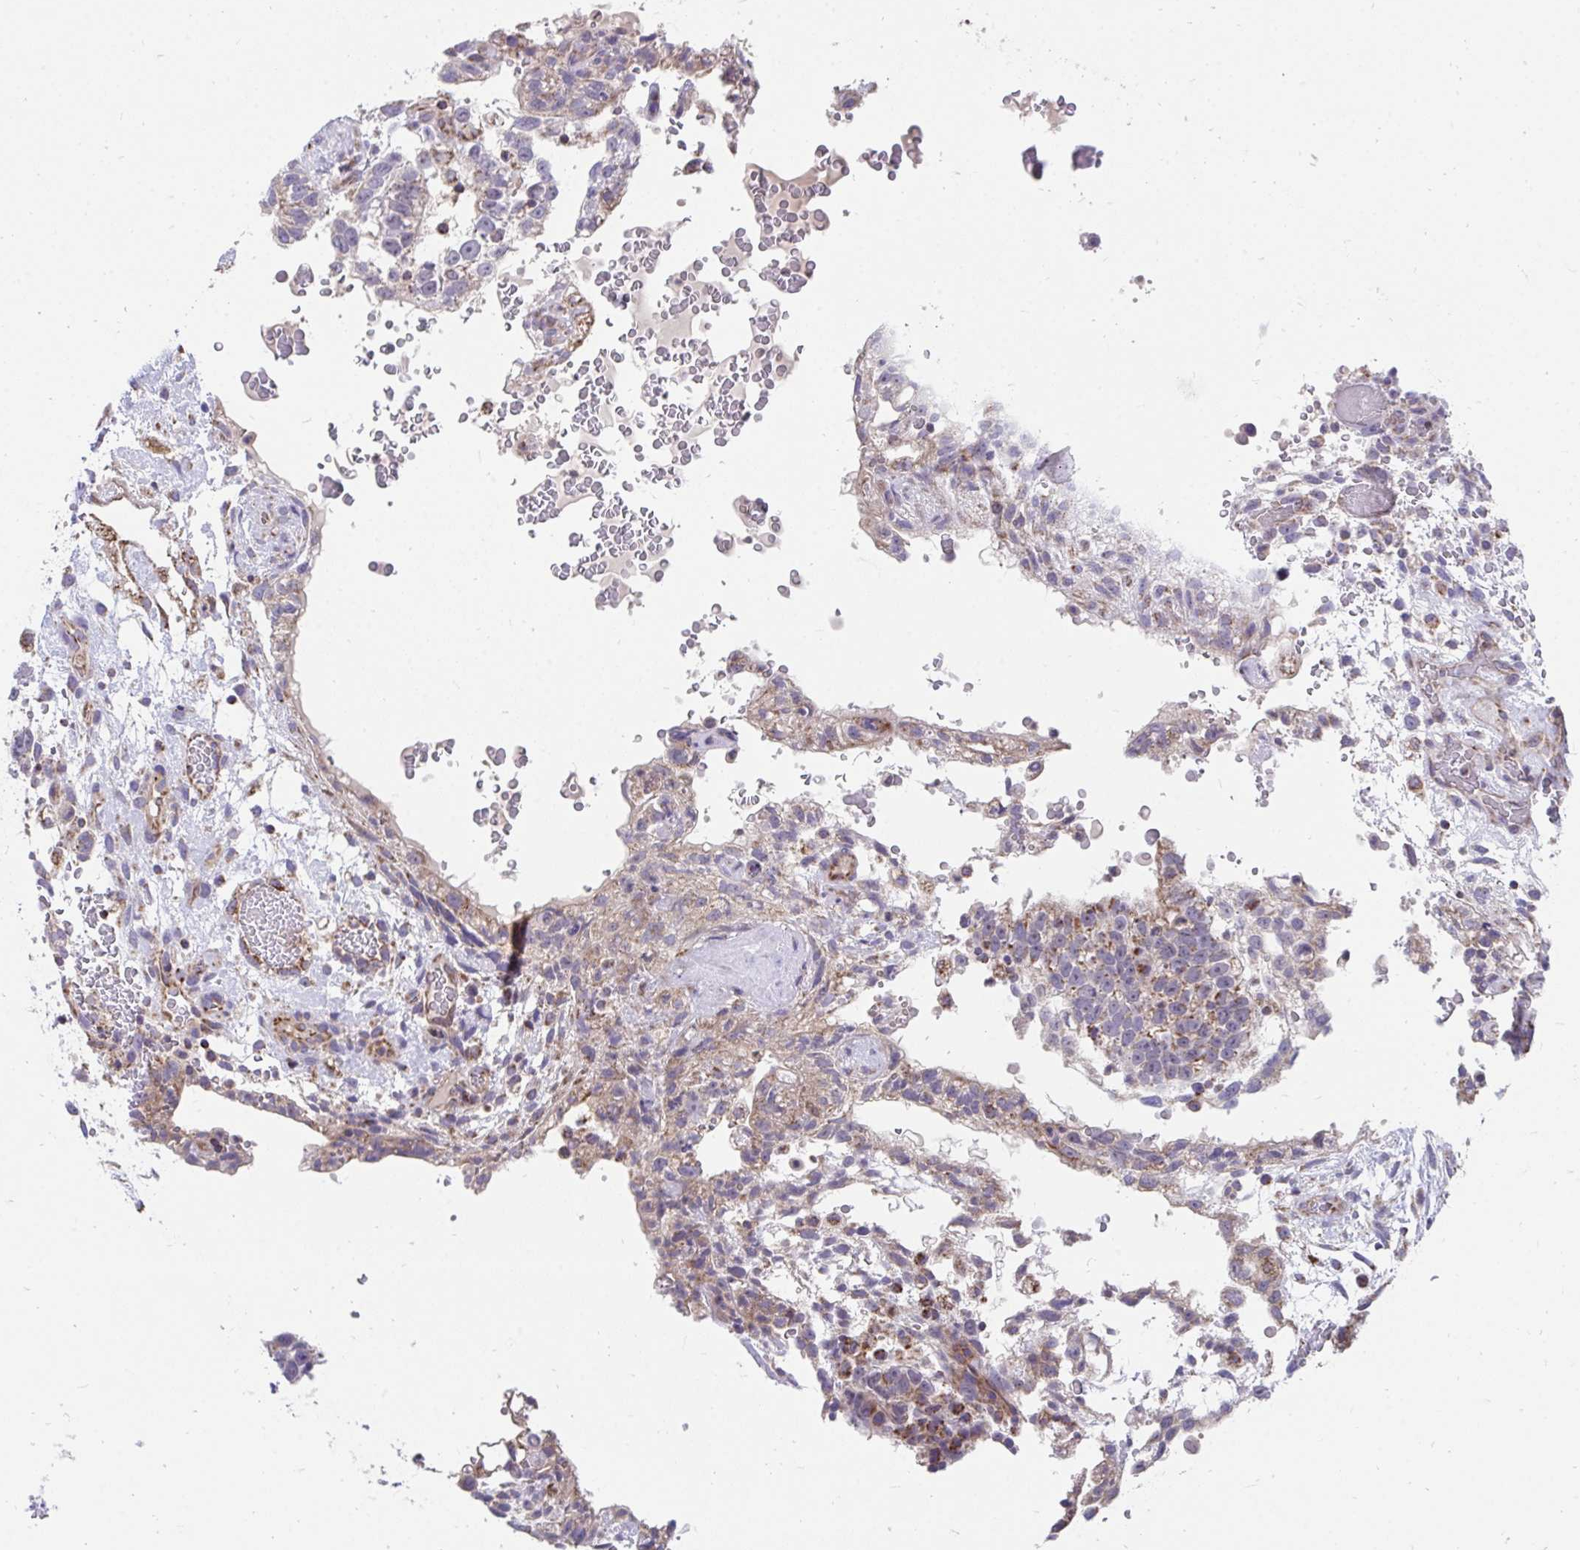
{"staining": {"intensity": "moderate", "quantity": ">75%", "location": "cytoplasmic/membranous"}, "tissue": "testis cancer", "cell_type": "Tumor cells", "image_type": "cancer", "snomed": [{"axis": "morphology", "description": "Carcinoma, Embryonal, NOS"}, {"axis": "topography", "description": "Testis"}], "caption": "A histopathology image of testis cancer stained for a protein exhibits moderate cytoplasmic/membranous brown staining in tumor cells.", "gene": "FHIP1B", "patient": {"sex": "male", "age": 32}}